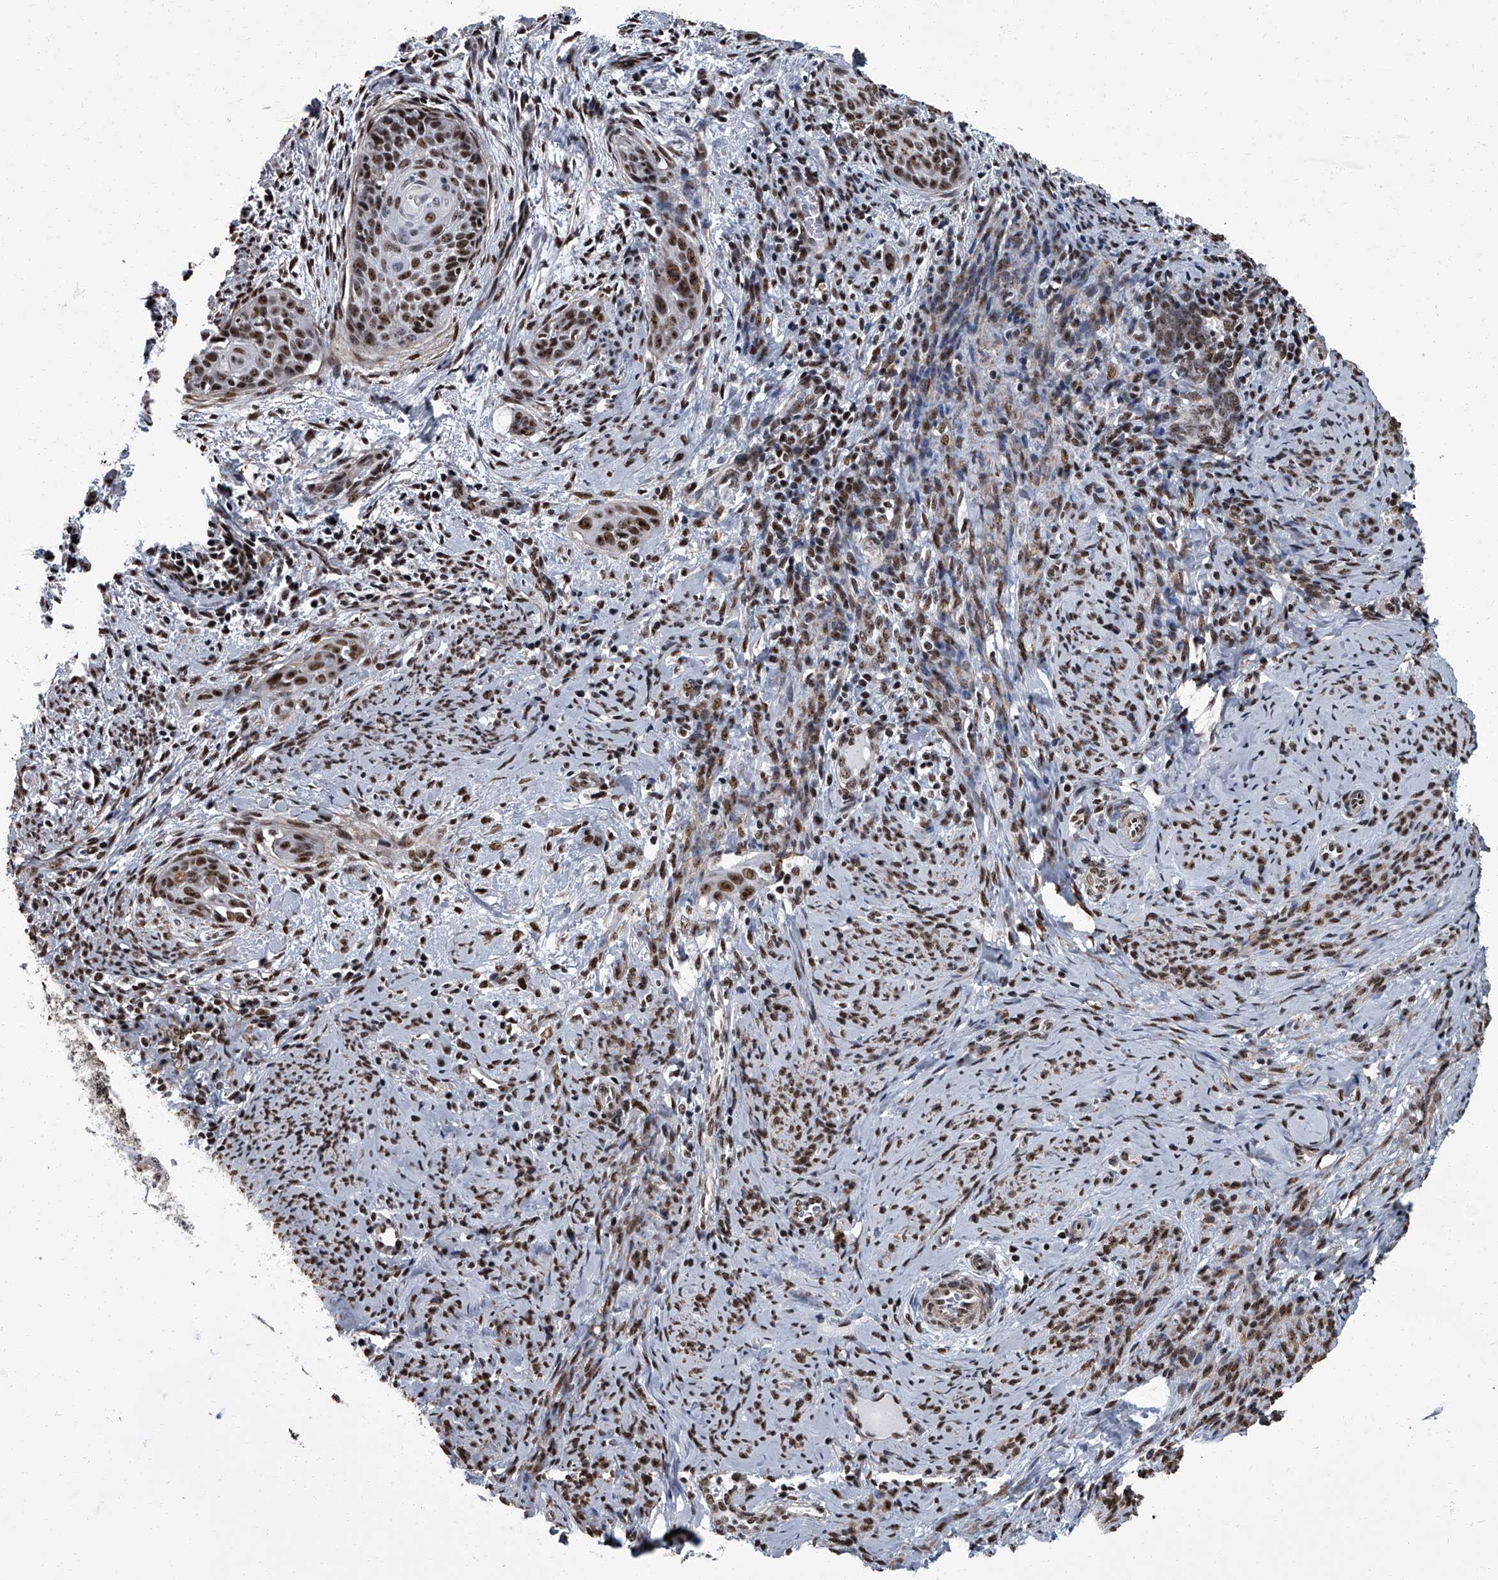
{"staining": {"intensity": "moderate", "quantity": ">75%", "location": "nuclear"}, "tissue": "cervical cancer", "cell_type": "Tumor cells", "image_type": "cancer", "snomed": [{"axis": "morphology", "description": "Squamous cell carcinoma, NOS"}, {"axis": "topography", "description": "Cervix"}], "caption": "Immunohistochemical staining of cervical cancer shows medium levels of moderate nuclear positivity in approximately >75% of tumor cells.", "gene": "ZNF518B", "patient": {"sex": "female", "age": 33}}